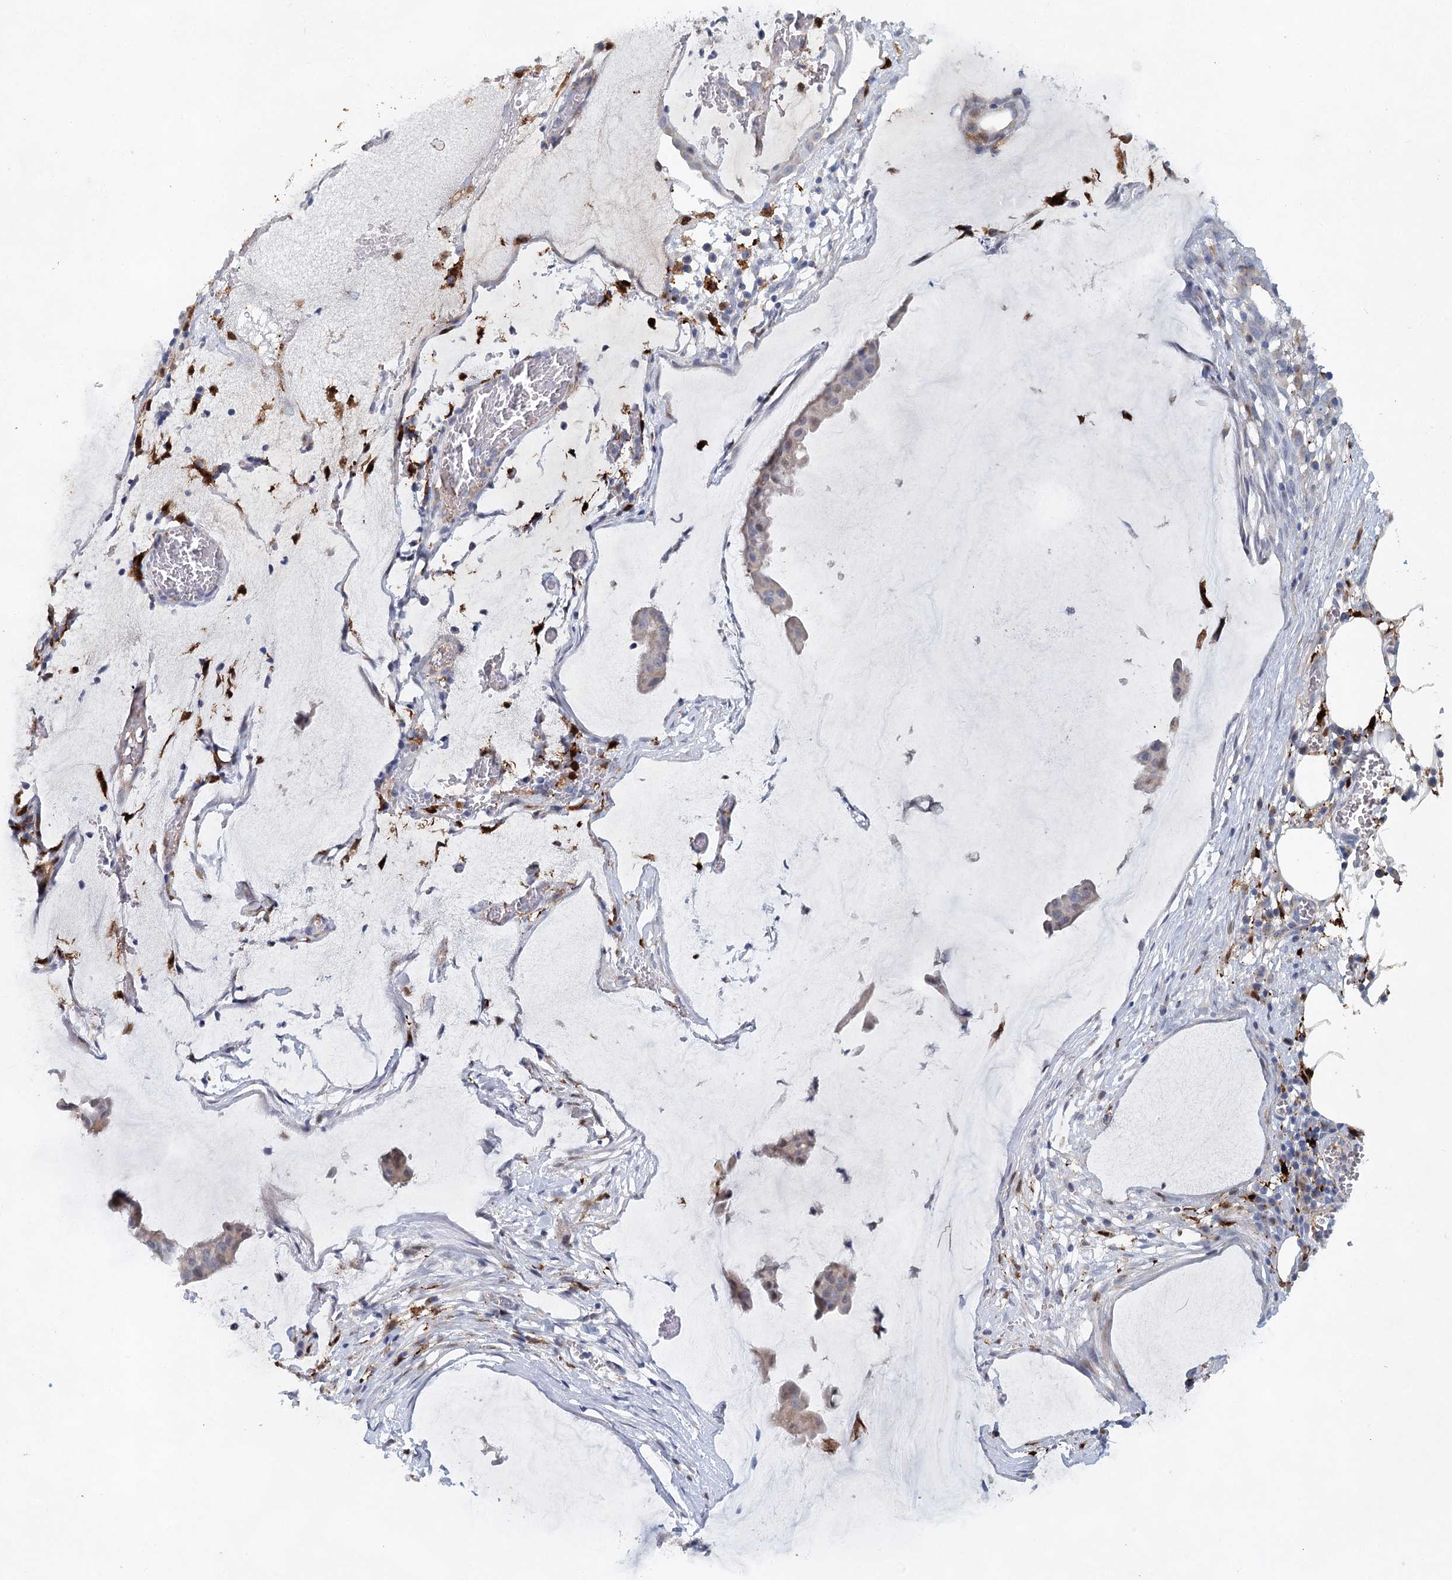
{"staining": {"intensity": "weak", "quantity": "<25%", "location": "cytoplasmic/membranous"}, "tissue": "ovarian cancer", "cell_type": "Tumor cells", "image_type": "cancer", "snomed": [{"axis": "morphology", "description": "Cystadenocarcinoma, mucinous, NOS"}, {"axis": "topography", "description": "Ovary"}], "caption": "Mucinous cystadenocarcinoma (ovarian) stained for a protein using immunohistochemistry exhibits no staining tumor cells.", "gene": "SLC19A3", "patient": {"sex": "female", "age": 73}}